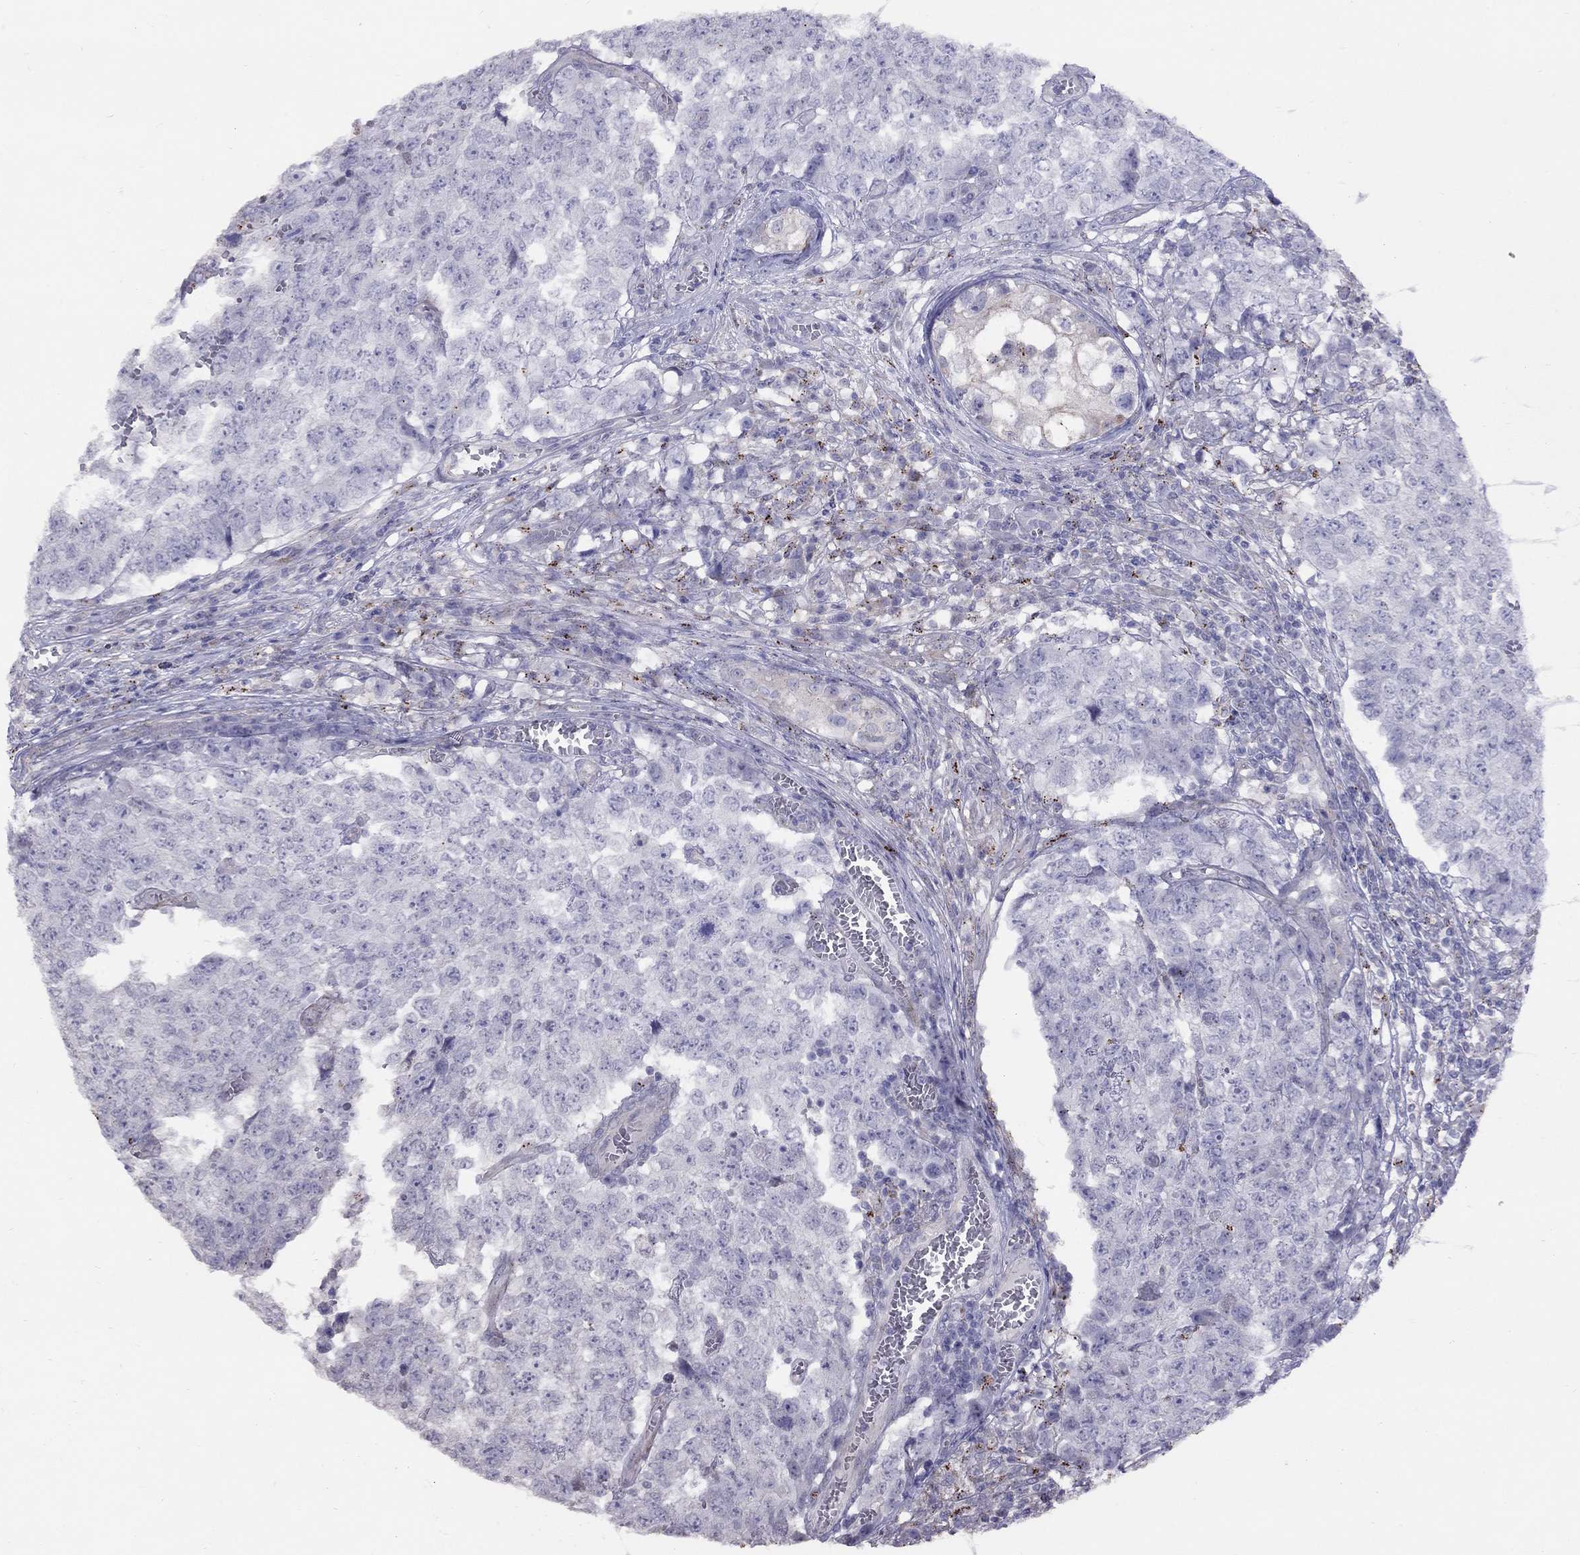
{"staining": {"intensity": "negative", "quantity": "none", "location": "none"}, "tissue": "testis cancer", "cell_type": "Tumor cells", "image_type": "cancer", "snomed": [{"axis": "morphology", "description": "Carcinoma, Embryonal, NOS"}, {"axis": "topography", "description": "Testis"}], "caption": "There is no significant staining in tumor cells of testis cancer (embryonal carcinoma).", "gene": "MAGEB4", "patient": {"sex": "male", "age": 23}}